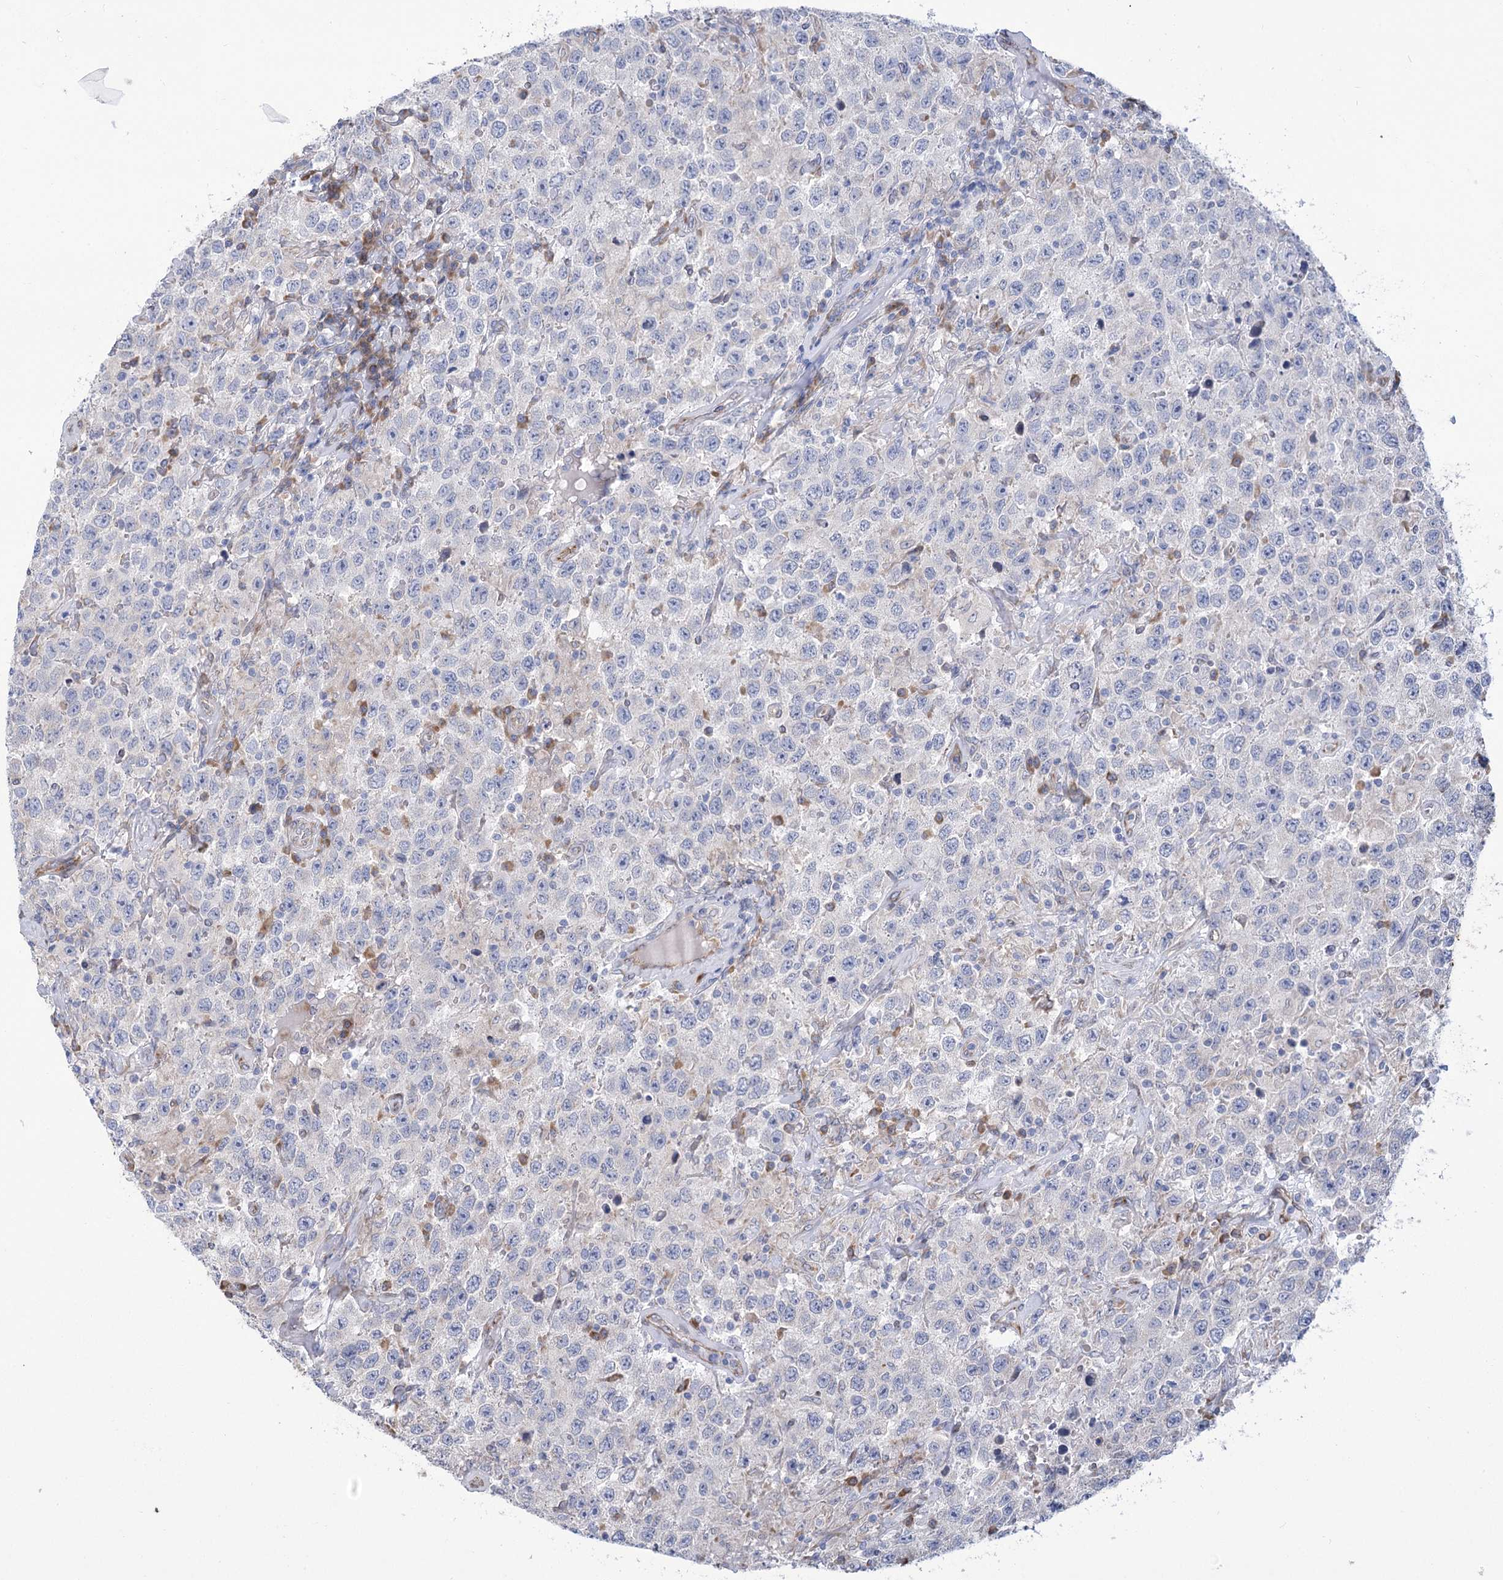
{"staining": {"intensity": "negative", "quantity": "none", "location": "none"}, "tissue": "testis cancer", "cell_type": "Tumor cells", "image_type": "cancer", "snomed": [{"axis": "morphology", "description": "Seminoma, NOS"}, {"axis": "topography", "description": "Testis"}], "caption": "An immunohistochemistry image of testis seminoma is shown. There is no staining in tumor cells of testis seminoma. (Immunohistochemistry (ihc), brightfield microscopy, high magnification).", "gene": "STT3B", "patient": {"sex": "male", "age": 41}}